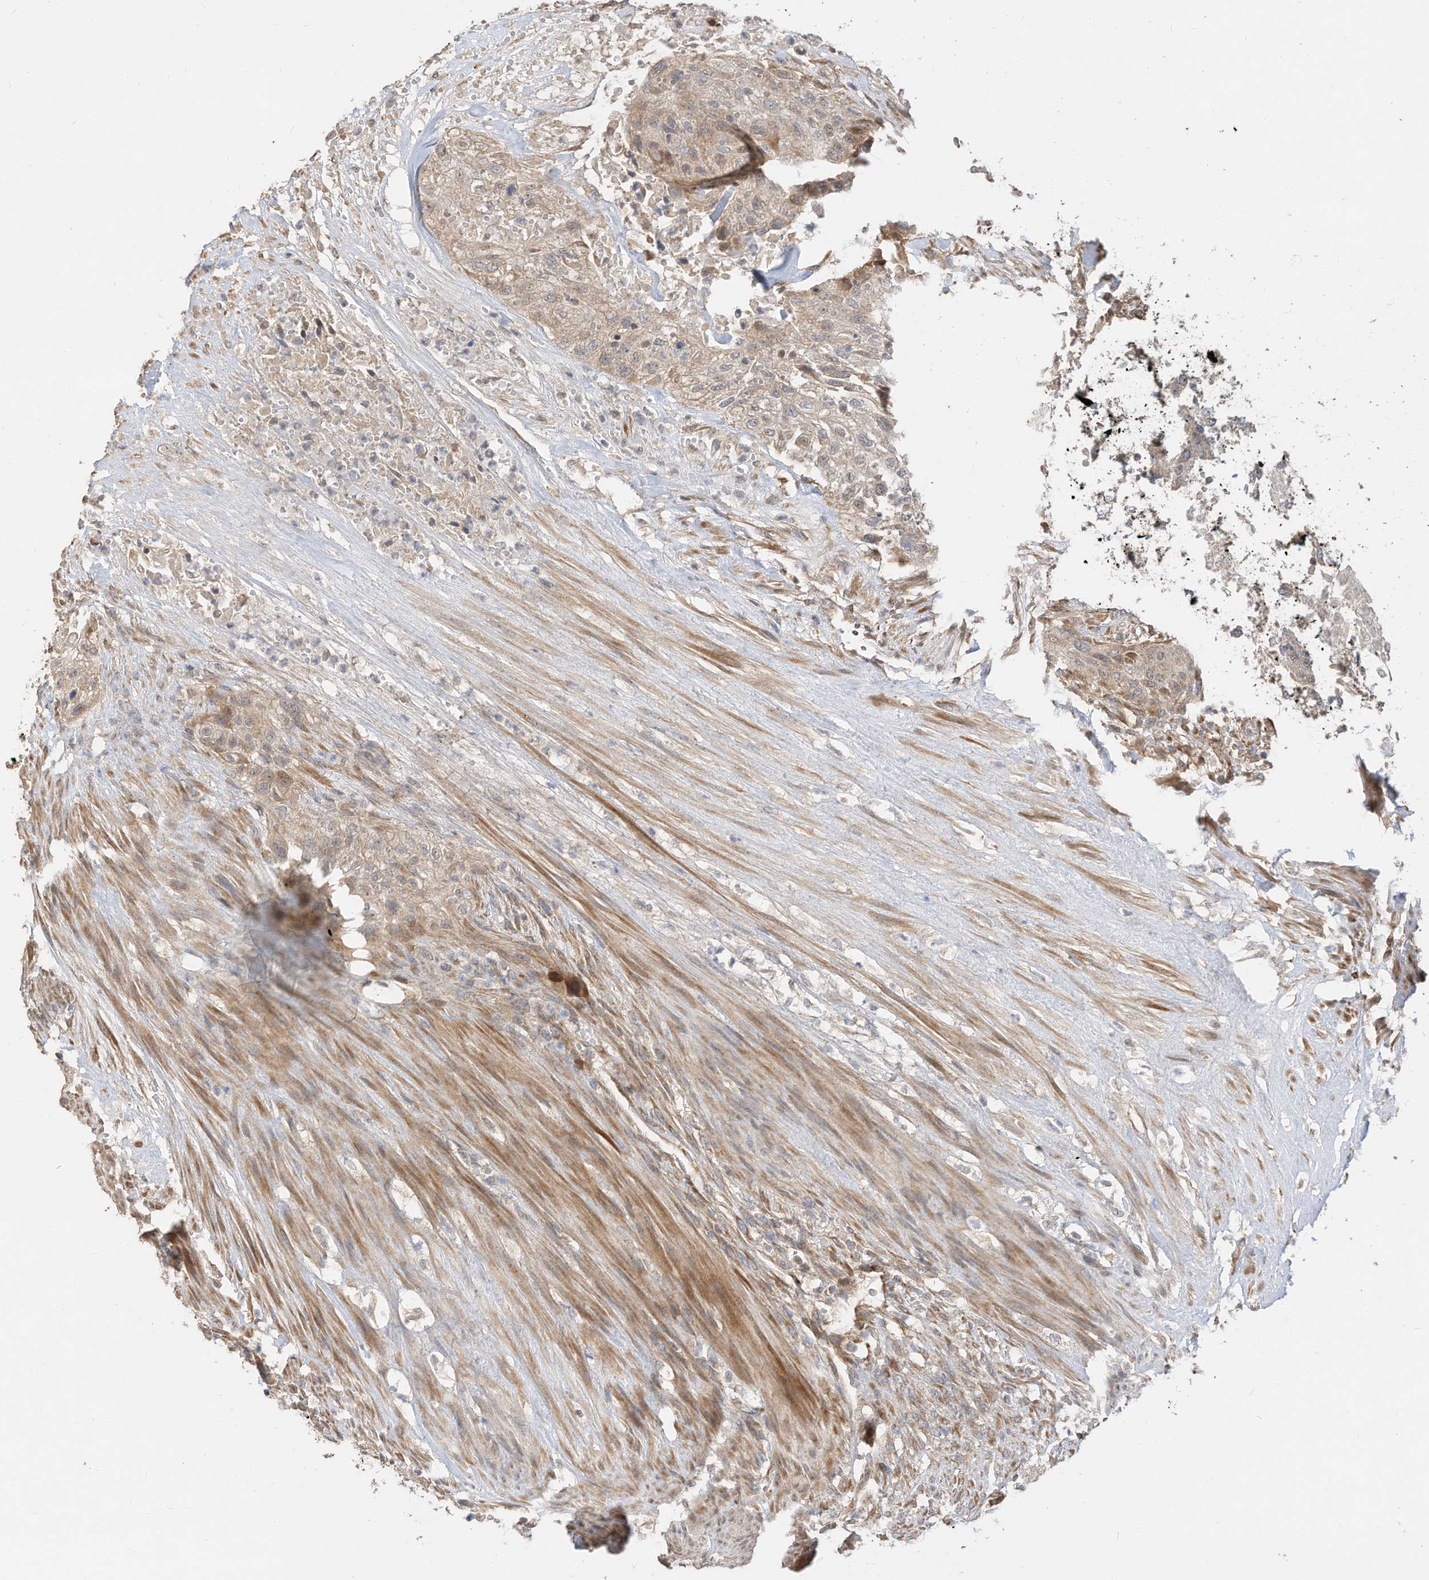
{"staining": {"intensity": "weak", "quantity": ">75%", "location": "cytoplasmic/membranous"}, "tissue": "urothelial cancer", "cell_type": "Tumor cells", "image_type": "cancer", "snomed": [{"axis": "morphology", "description": "Urothelial carcinoma, High grade"}, {"axis": "topography", "description": "Urinary bladder"}], "caption": "Immunohistochemistry image of neoplastic tissue: urothelial carcinoma (high-grade) stained using IHC reveals low levels of weak protein expression localized specifically in the cytoplasmic/membranous of tumor cells, appearing as a cytoplasmic/membranous brown color.", "gene": "CAGE1", "patient": {"sex": "male", "age": 35}}